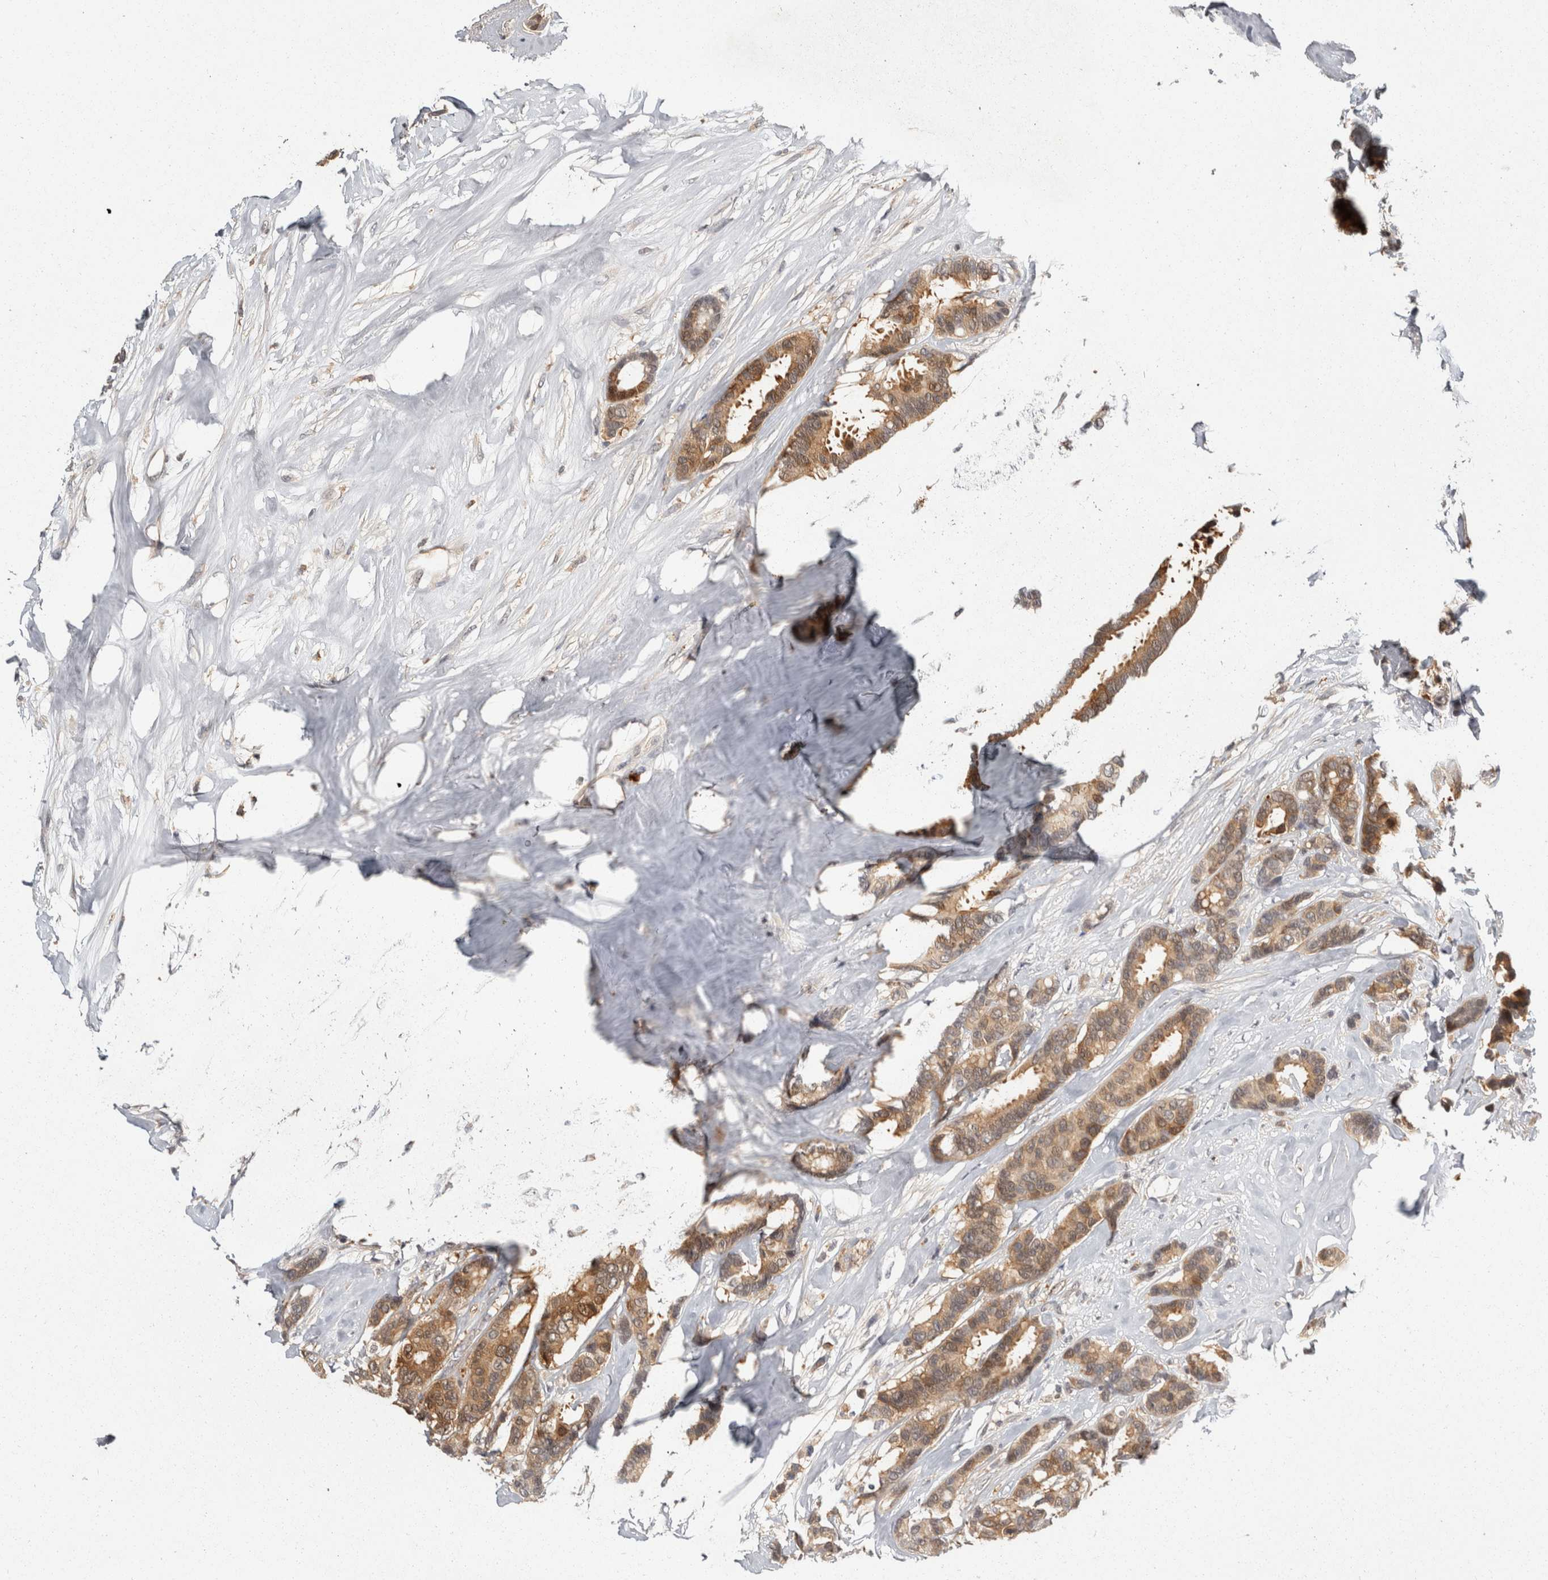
{"staining": {"intensity": "moderate", "quantity": "25%-75%", "location": "cytoplasmic/membranous"}, "tissue": "breast cancer", "cell_type": "Tumor cells", "image_type": "cancer", "snomed": [{"axis": "morphology", "description": "Duct carcinoma"}, {"axis": "topography", "description": "Breast"}], "caption": "Human breast cancer (infiltrating ductal carcinoma) stained for a protein (brown) shows moderate cytoplasmic/membranous positive staining in about 25%-75% of tumor cells.", "gene": "ACAT2", "patient": {"sex": "female", "age": 87}}